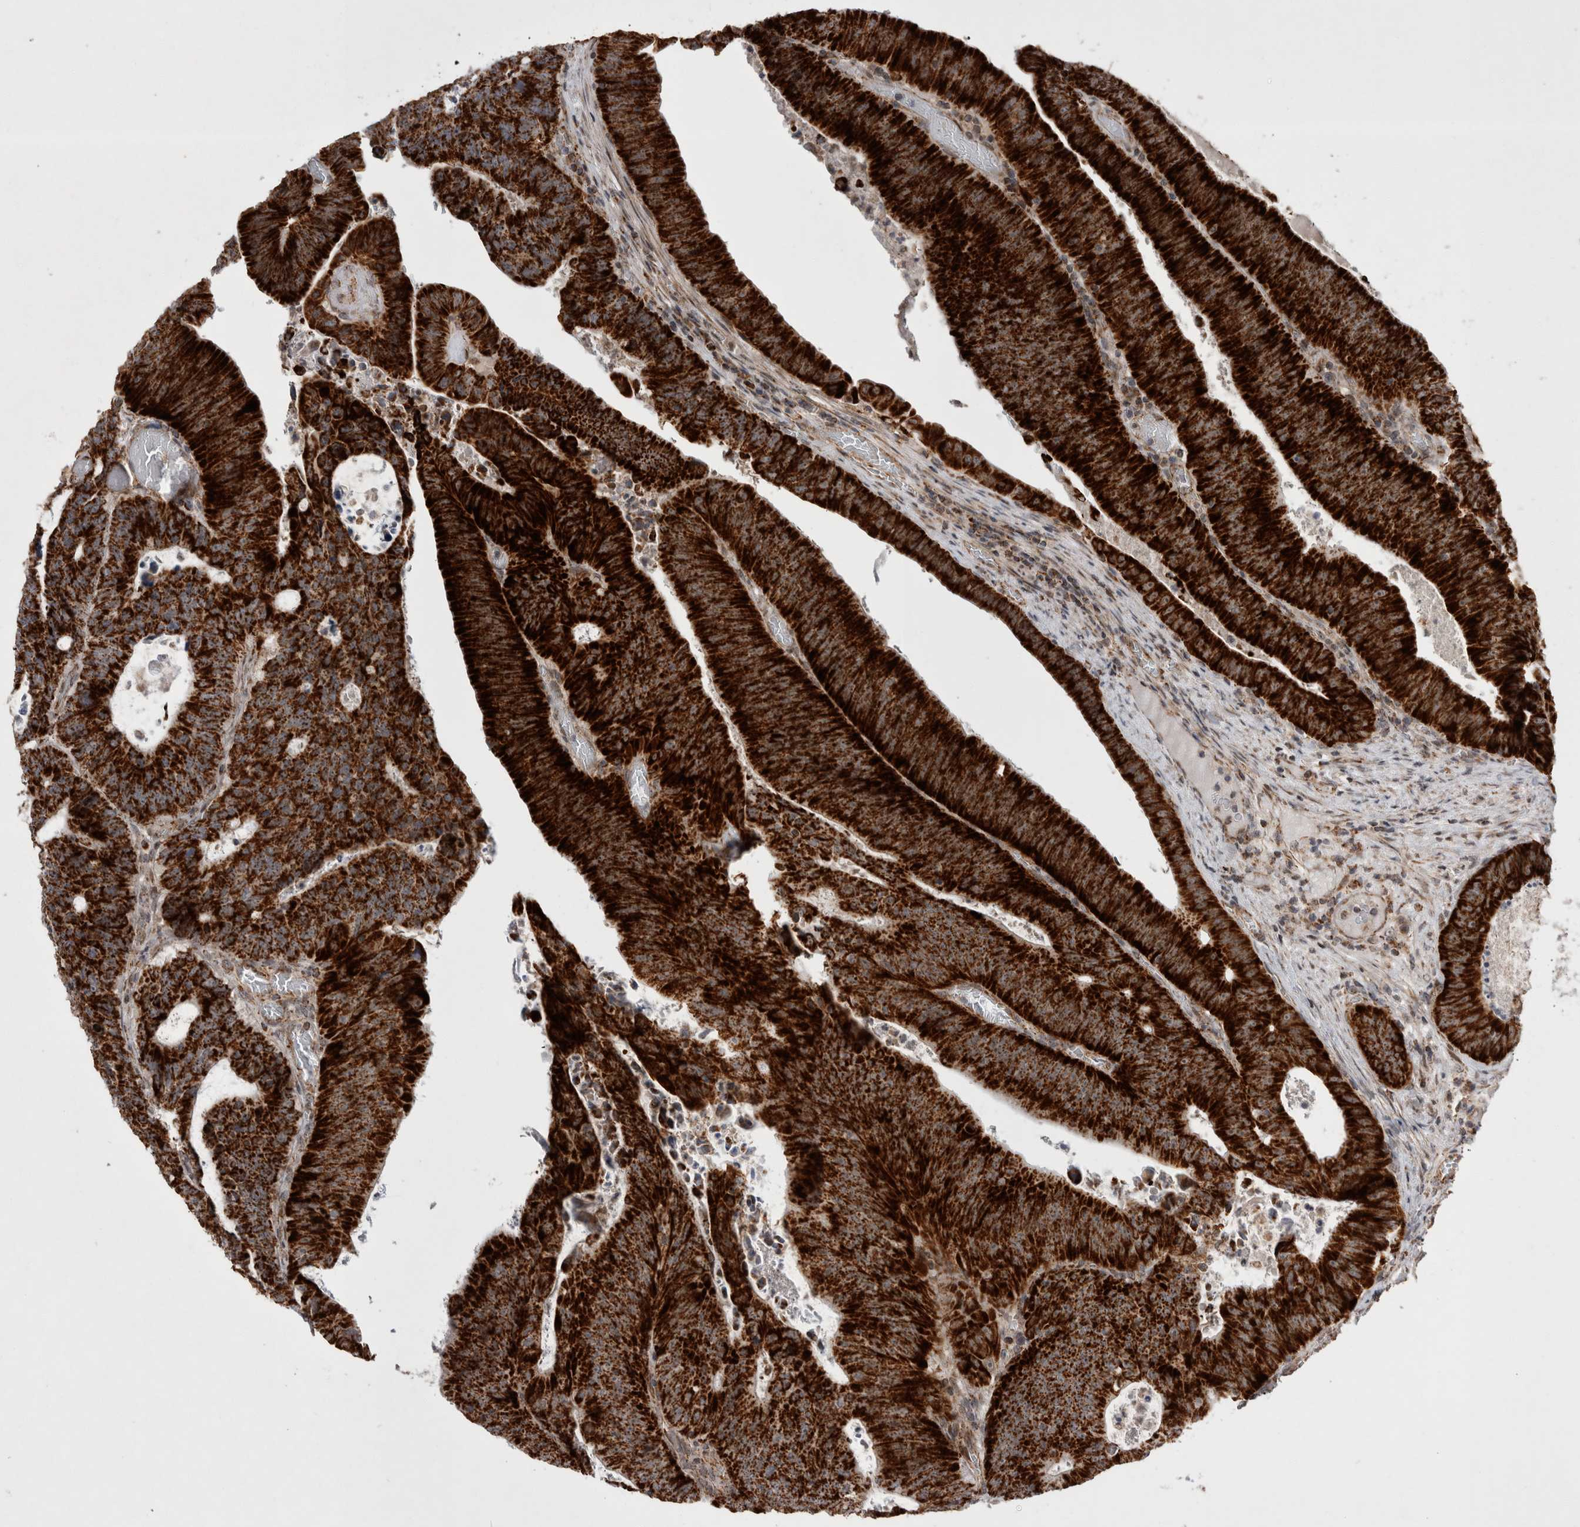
{"staining": {"intensity": "strong", "quantity": ">75%", "location": "cytoplasmic/membranous"}, "tissue": "colorectal cancer", "cell_type": "Tumor cells", "image_type": "cancer", "snomed": [{"axis": "morphology", "description": "Adenocarcinoma, NOS"}, {"axis": "topography", "description": "Colon"}], "caption": "Immunohistochemical staining of adenocarcinoma (colorectal) exhibits high levels of strong cytoplasmic/membranous staining in approximately >75% of tumor cells.", "gene": "MRPL37", "patient": {"sex": "male", "age": 87}}